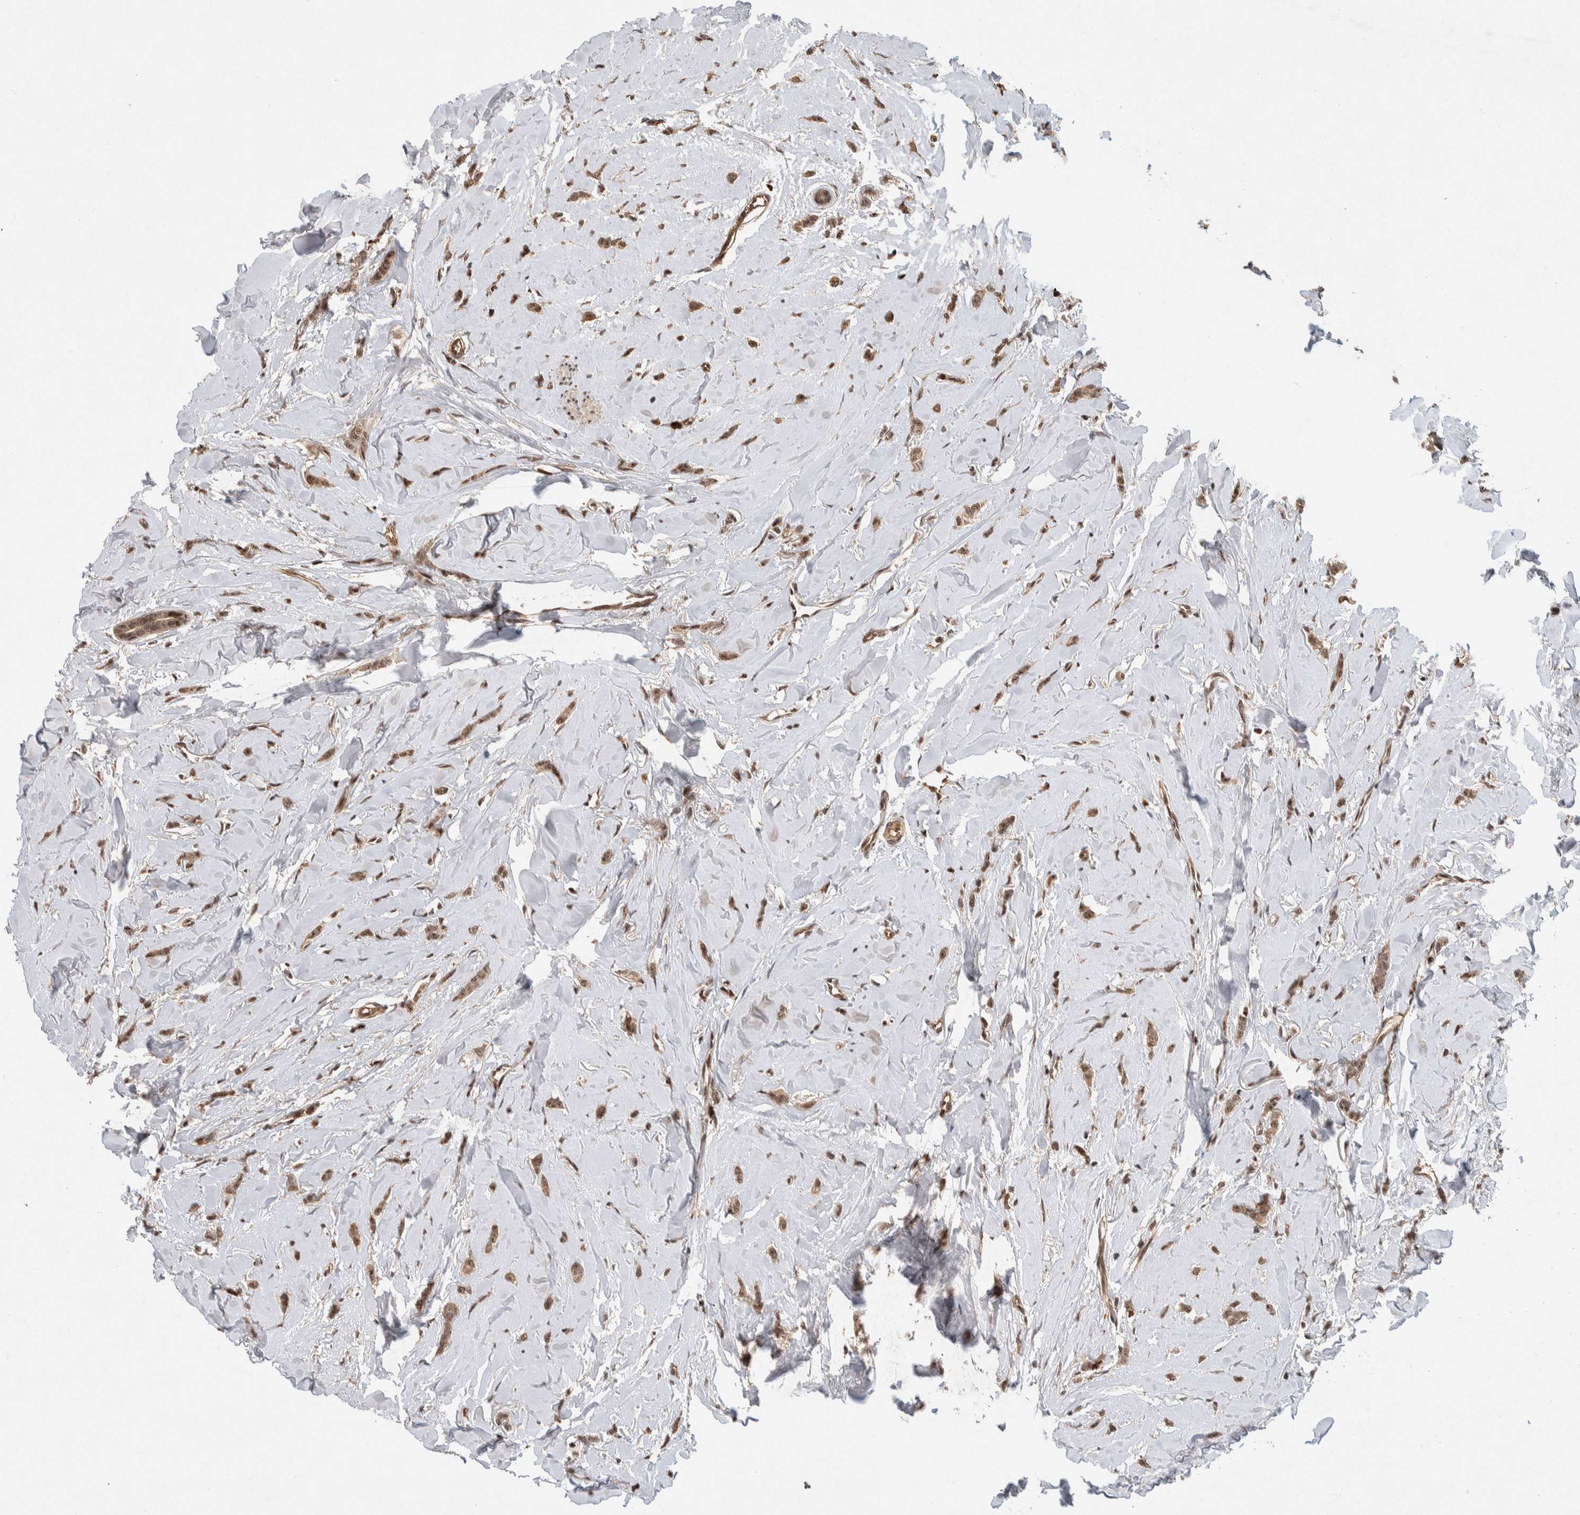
{"staining": {"intensity": "moderate", "quantity": ">75%", "location": "cytoplasmic/membranous,nuclear"}, "tissue": "breast cancer", "cell_type": "Tumor cells", "image_type": "cancer", "snomed": [{"axis": "morphology", "description": "Lobular carcinoma"}, {"axis": "topography", "description": "Skin"}, {"axis": "topography", "description": "Breast"}], "caption": "Immunohistochemical staining of human lobular carcinoma (breast) shows medium levels of moderate cytoplasmic/membranous and nuclear protein staining in about >75% of tumor cells.", "gene": "TOR1B", "patient": {"sex": "female", "age": 46}}